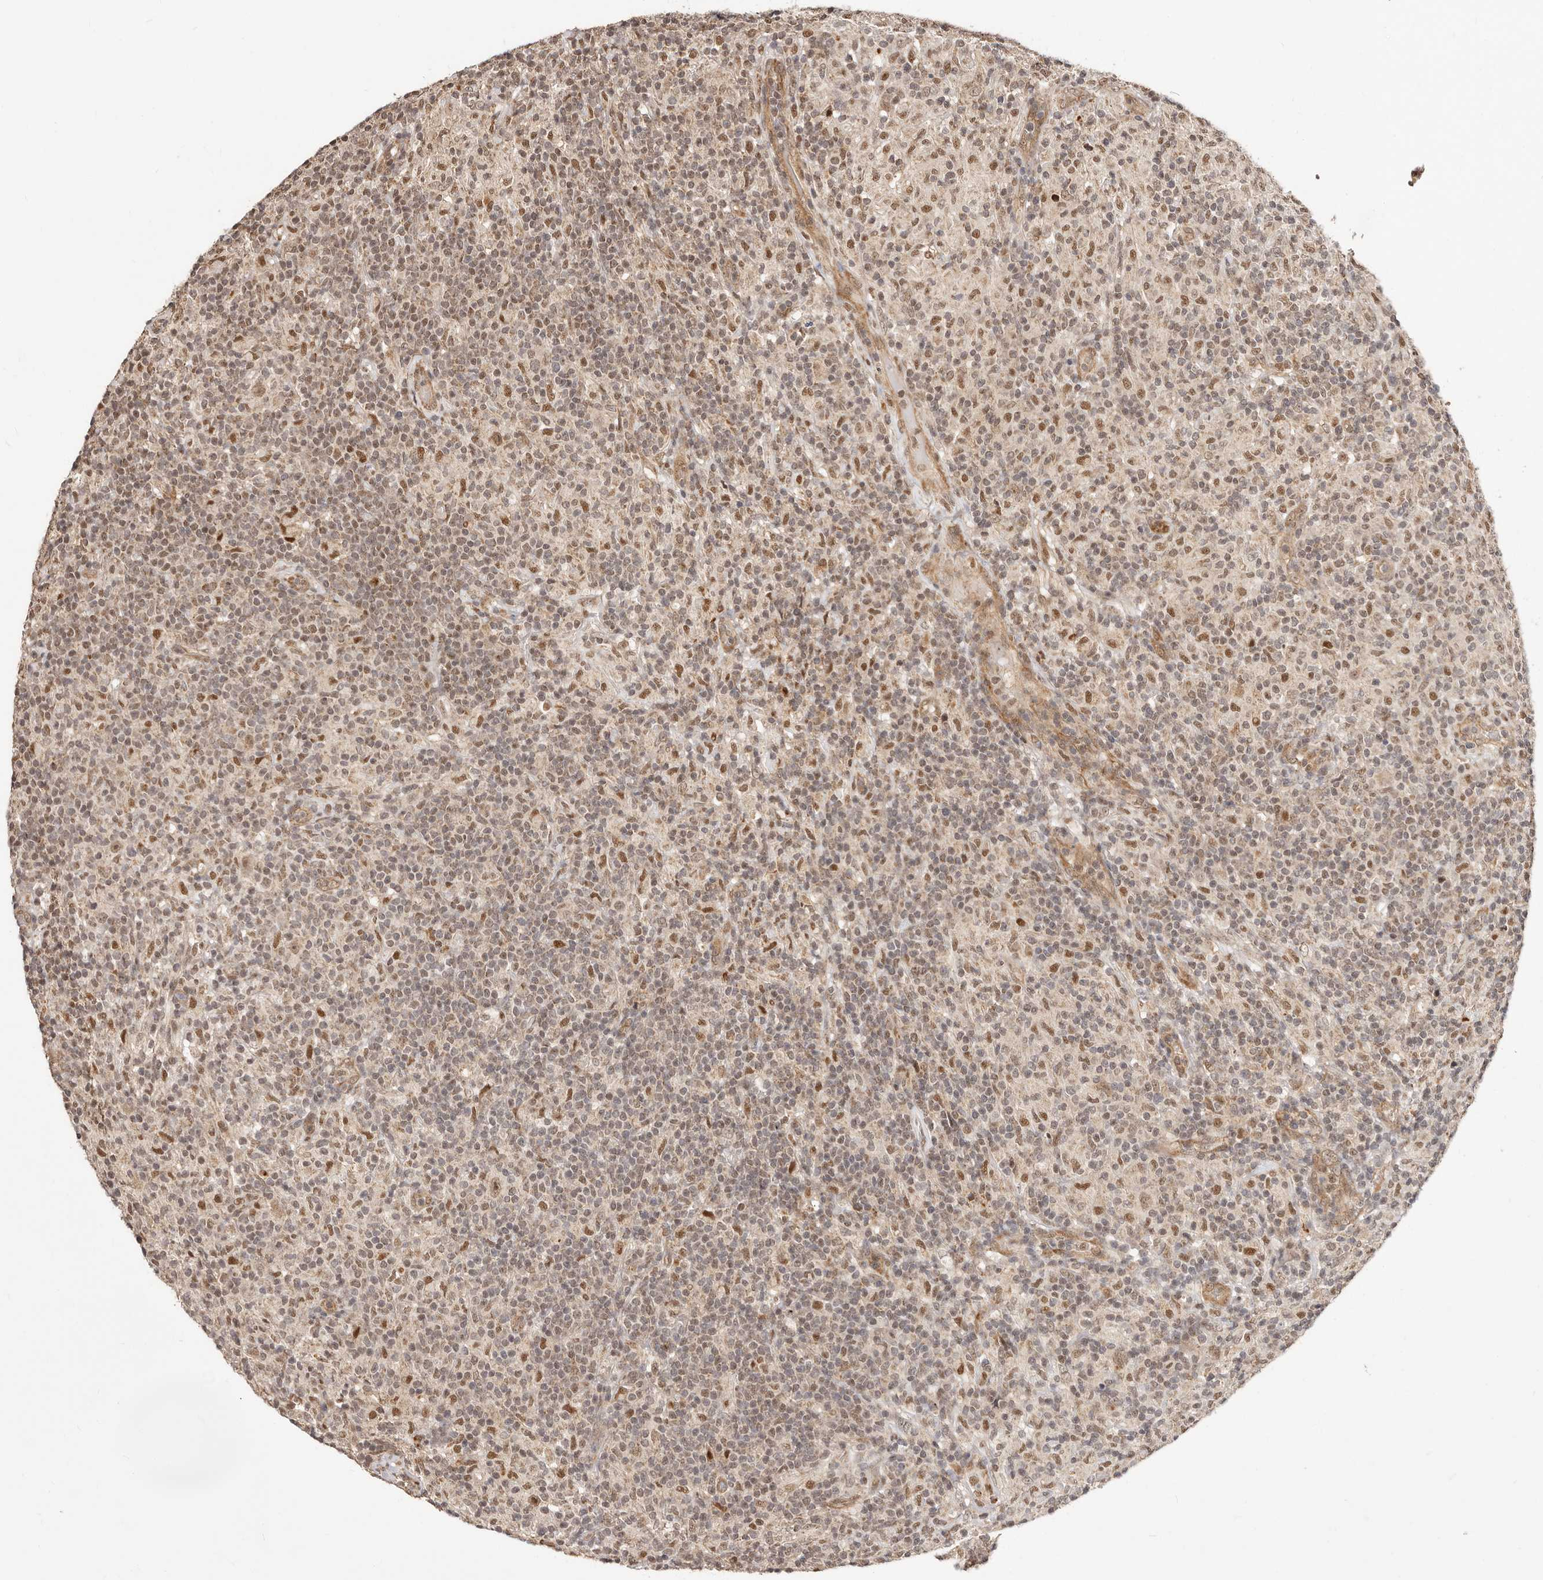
{"staining": {"intensity": "moderate", "quantity": ">75%", "location": "nuclear"}, "tissue": "lymphoma", "cell_type": "Tumor cells", "image_type": "cancer", "snomed": [{"axis": "morphology", "description": "Hodgkin's disease, NOS"}, {"axis": "topography", "description": "Lymph node"}], "caption": "Immunohistochemical staining of Hodgkin's disease demonstrates medium levels of moderate nuclear protein staining in approximately >75% of tumor cells.", "gene": "CTNNBL1", "patient": {"sex": "male", "age": 70}}